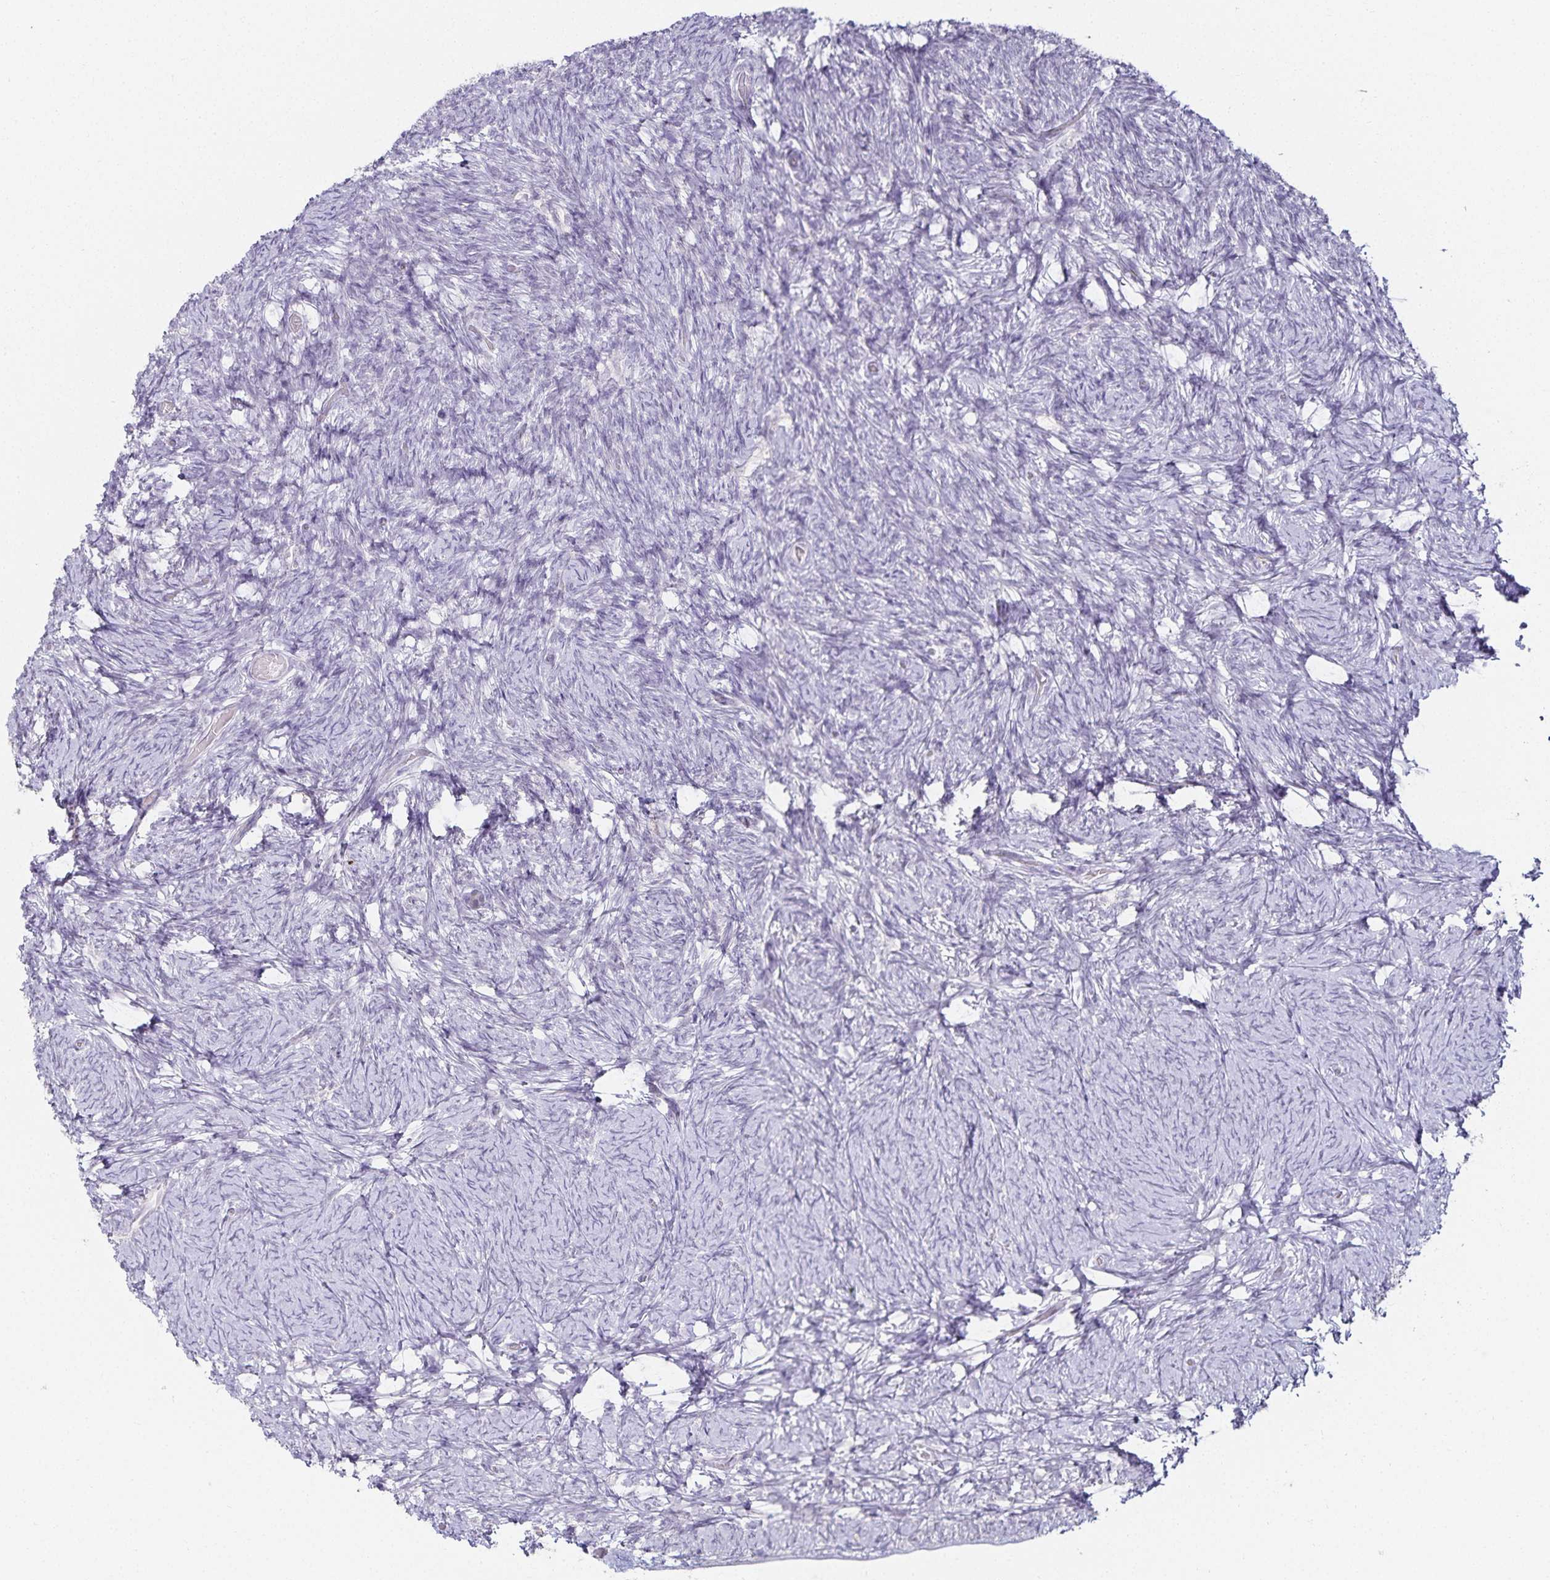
{"staining": {"intensity": "negative", "quantity": "none", "location": "none"}, "tissue": "ovary", "cell_type": "Ovarian stroma cells", "image_type": "normal", "snomed": [{"axis": "morphology", "description": "Normal tissue, NOS"}, {"axis": "topography", "description": "Ovary"}], "caption": "This image is of unremarkable ovary stained with IHC to label a protein in brown with the nuclei are counter-stained blue. There is no positivity in ovarian stroma cells.", "gene": "GP2", "patient": {"sex": "female", "age": 34}}